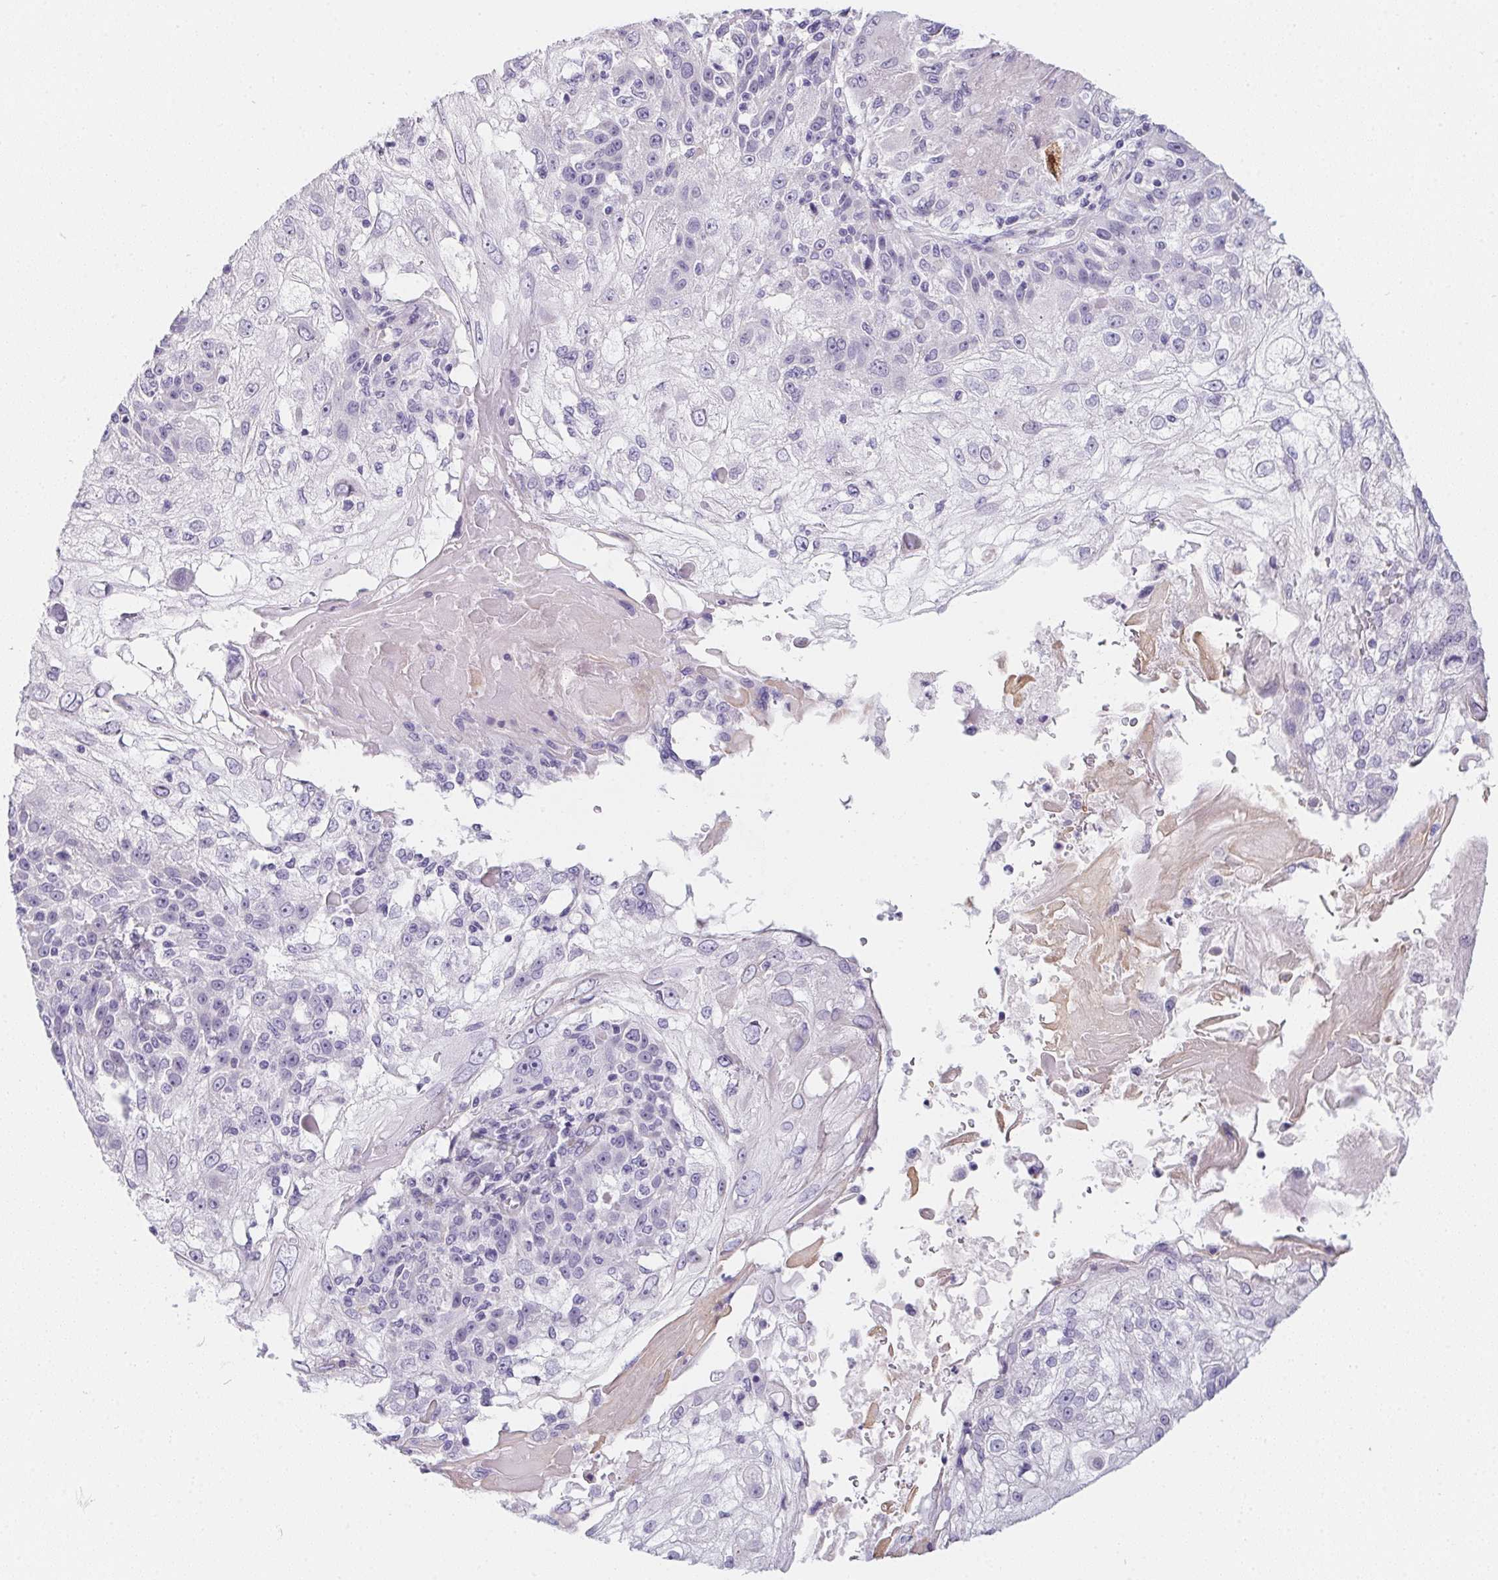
{"staining": {"intensity": "negative", "quantity": "none", "location": "none"}, "tissue": "skin cancer", "cell_type": "Tumor cells", "image_type": "cancer", "snomed": [{"axis": "morphology", "description": "Normal tissue, NOS"}, {"axis": "morphology", "description": "Squamous cell carcinoma, NOS"}, {"axis": "topography", "description": "Skin"}], "caption": "Immunohistochemistry micrograph of skin cancer stained for a protein (brown), which reveals no staining in tumor cells. (DAB immunohistochemistry visualized using brightfield microscopy, high magnification).", "gene": "MAP1A", "patient": {"sex": "female", "age": 83}}